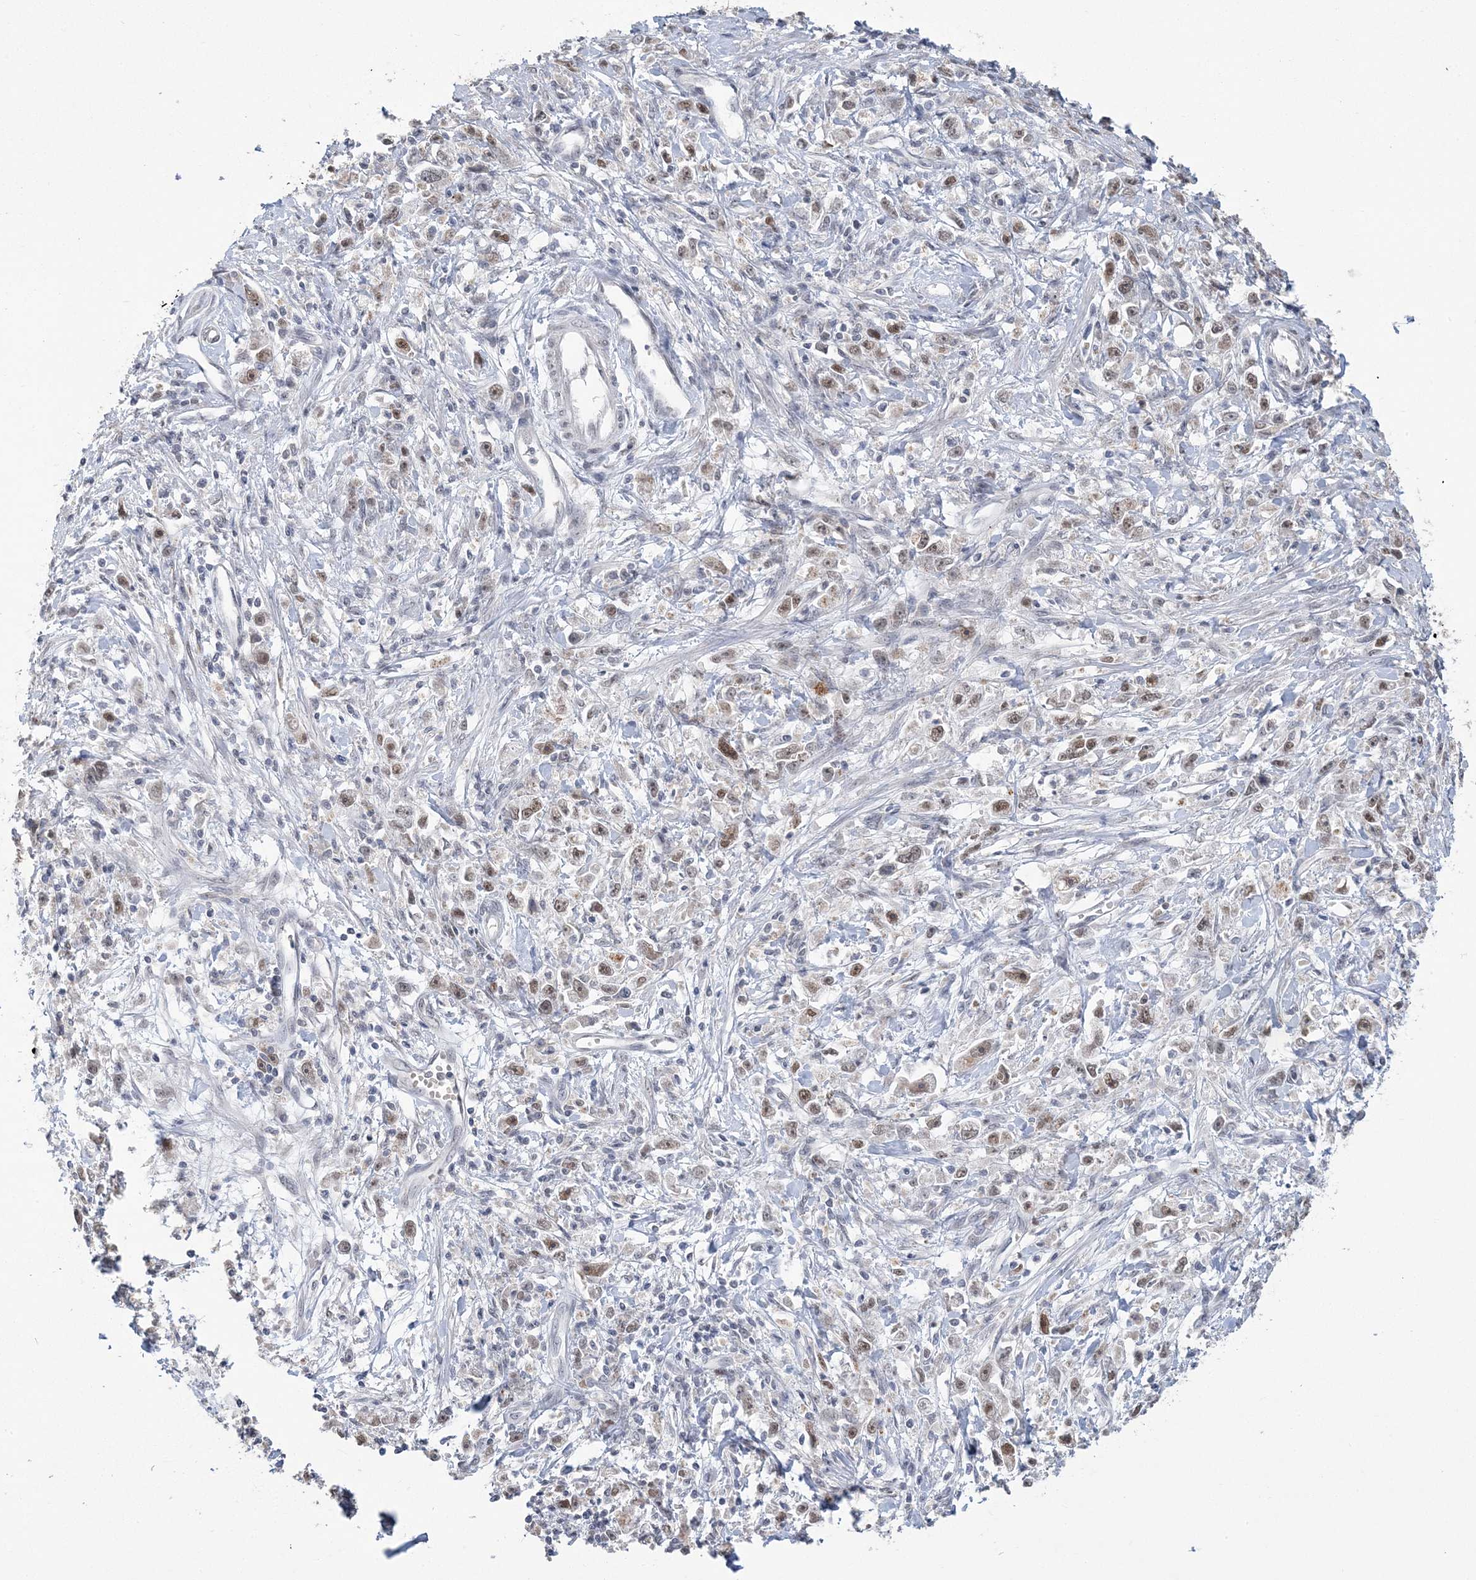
{"staining": {"intensity": "moderate", "quantity": ">75%", "location": "nuclear"}, "tissue": "stomach cancer", "cell_type": "Tumor cells", "image_type": "cancer", "snomed": [{"axis": "morphology", "description": "Adenocarcinoma, NOS"}, {"axis": "topography", "description": "Stomach"}], "caption": "Moderate nuclear expression for a protein is appreciated in about >75% of tumor cells of stomach adenocarcinoma using IHC.", "gene": "ZBTB7A", "patient": {"sex": "female", "age": 59}}